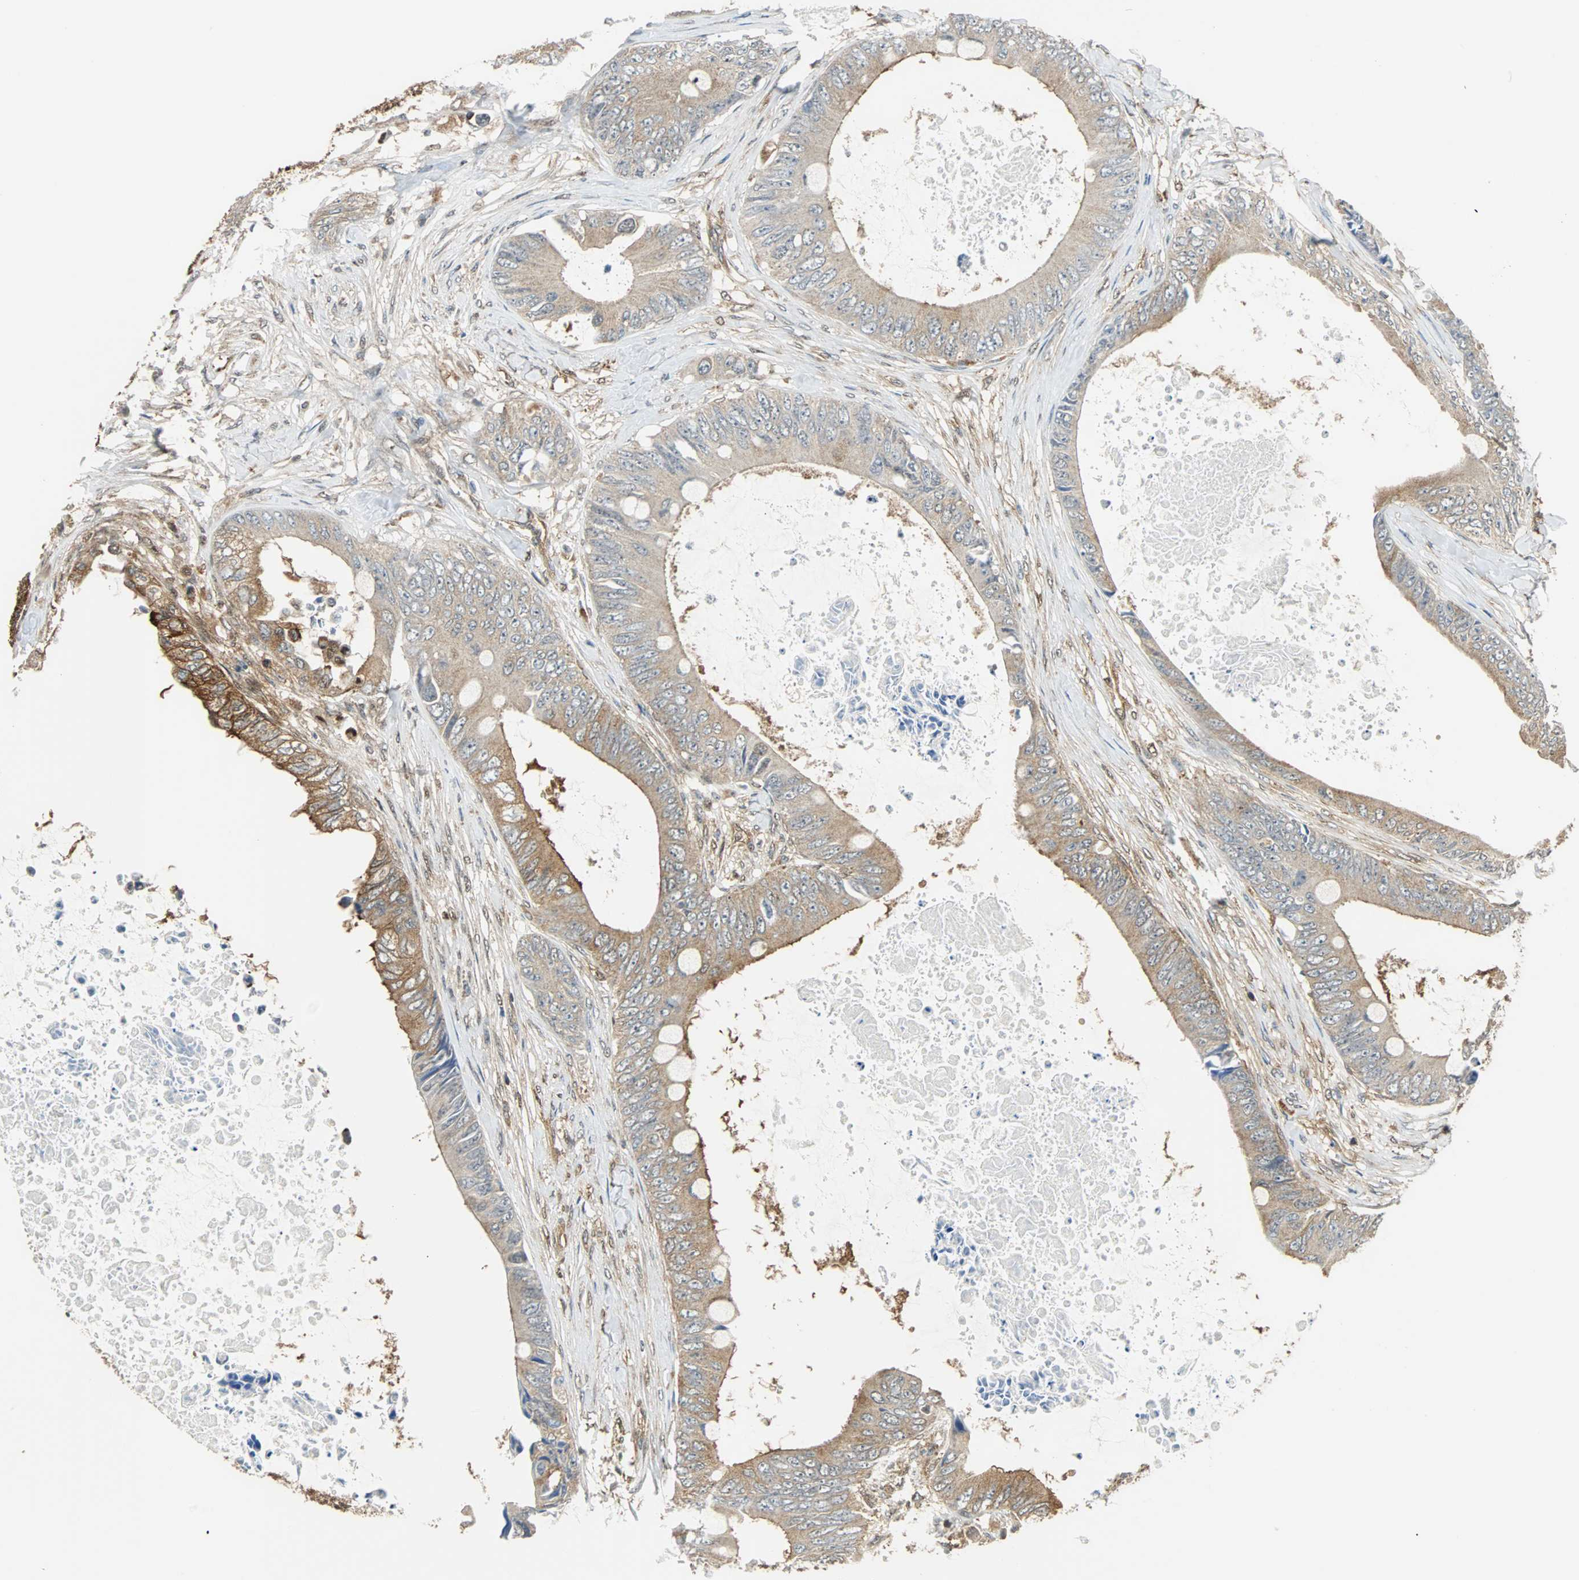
{"staining": {"intensity": "weak", "quantity": ">75%", "location": "cytoplasmic/membranous"}, "tissue": "colorectal cancer", "cell_type": "Tumor cells", "image_type": "cancer", "snomed": [{"axis": "morphology", "description": "Normal tissue, NOS"}, {"axis": "morphology", "description": "Adenocarcinoma, NOS"}, {"axis": "topography", "description": "Rectum"}, {"axis": "topography", "description": "Peripheral nerve tissue"}], "caption": "Weak cytoplasmic/membranous protein staining is present in about >75% of tumor cells in colorectal adenocarcinoma.", "gene": "RELA", "patient": {"sex": "female", "age": 77}}